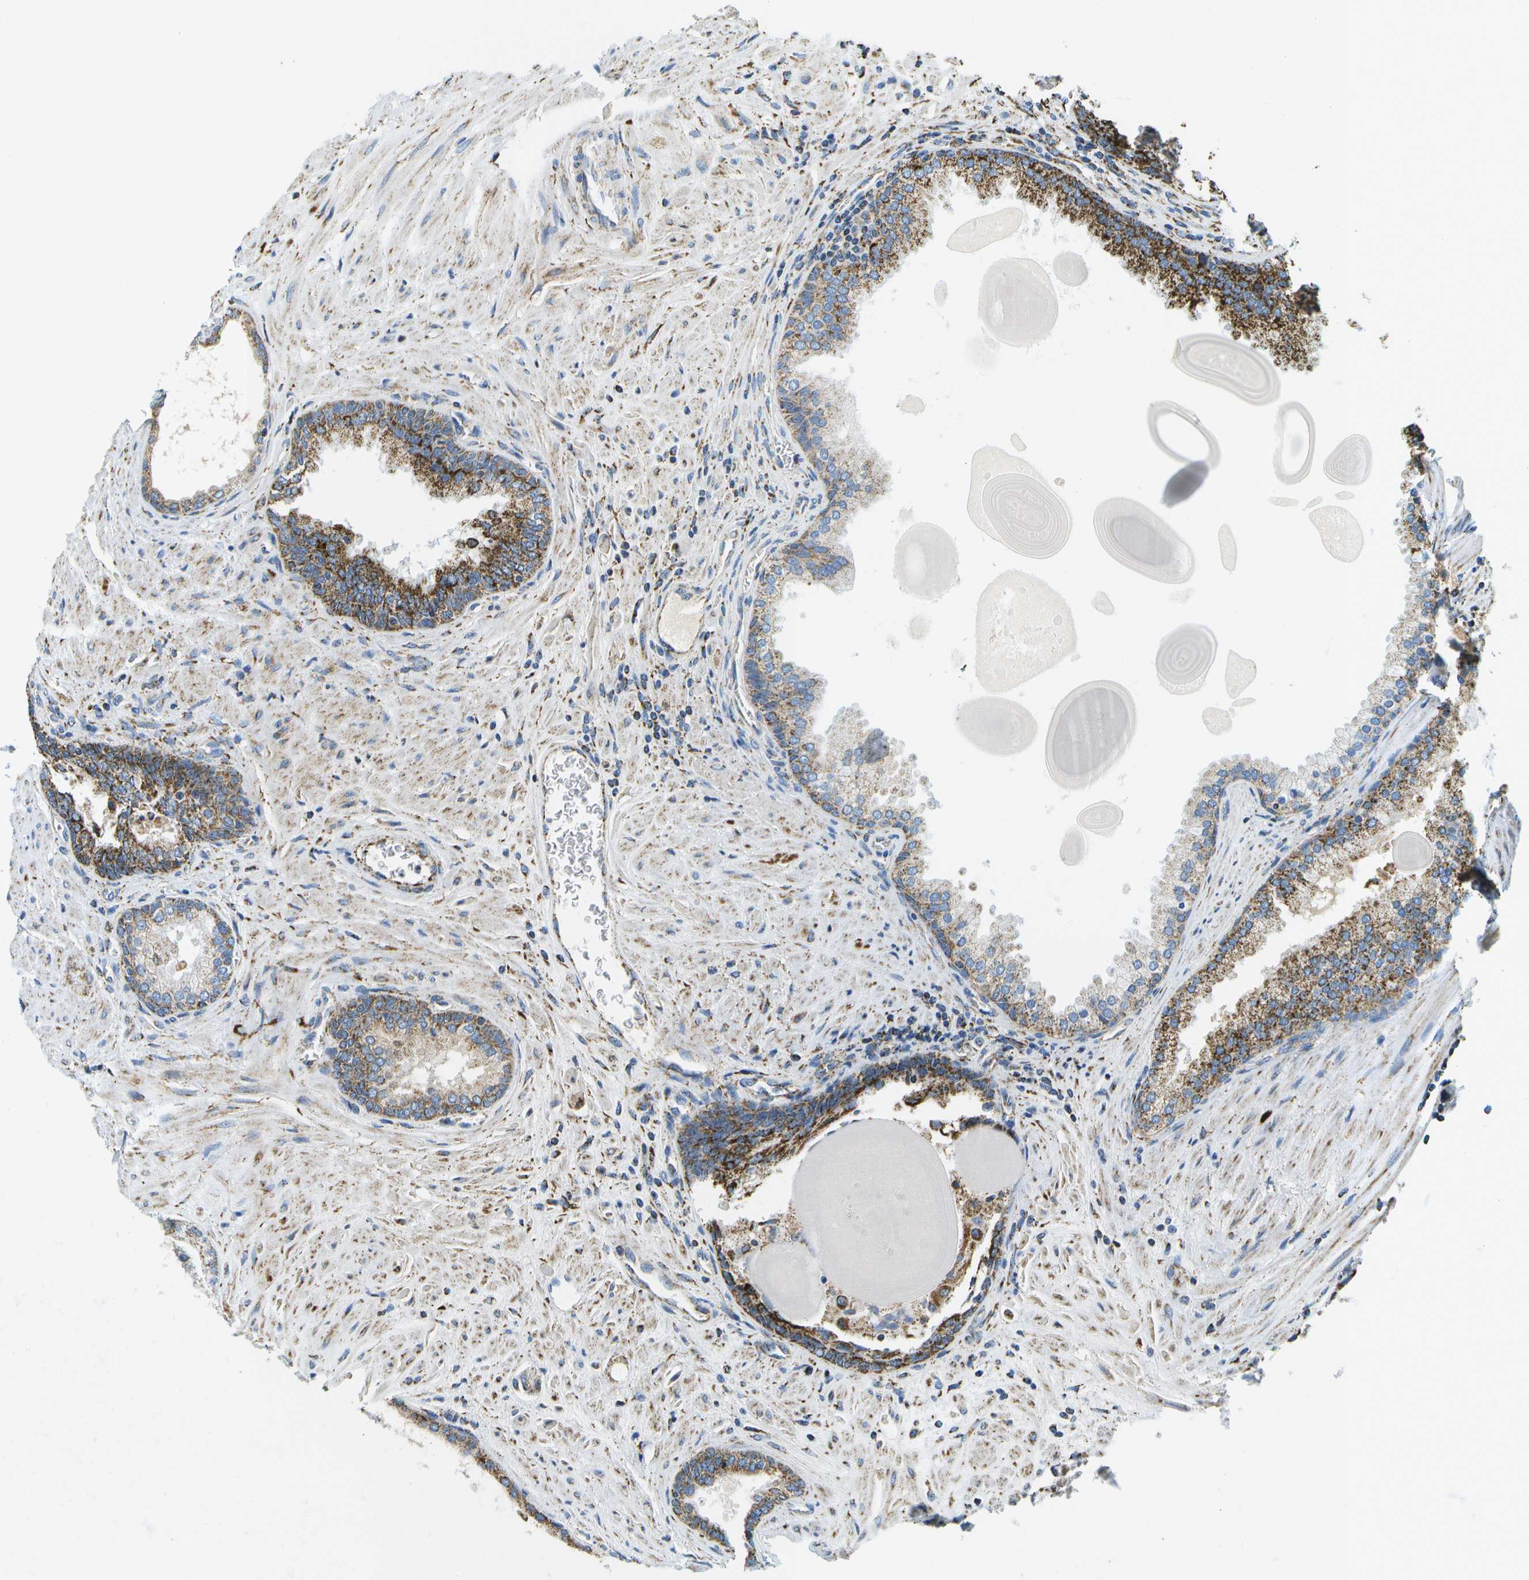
{"staining": {"intensity": "moderate", "quantity": "25%-75%", "location": "cytoplasmic/membranous"}, "tissue": "prostate cancer", "cell_type": "Tumor cells", "image_type": "cancer", "snomed": [{"axis": "morphology", "description": "Adenocarcinoma, High grade"}, {"axis": "topography", "description": "Prostate"}], "caption": "Human prostate adenocarcinoma (high-grade) stained for a protein (brown) shows moderate cytoplasmic/membranous positive positivity in approximately 25%-75% of tumor cells.", "gene": "HLCS", "patient": {"sex": "male", "age": 65}}